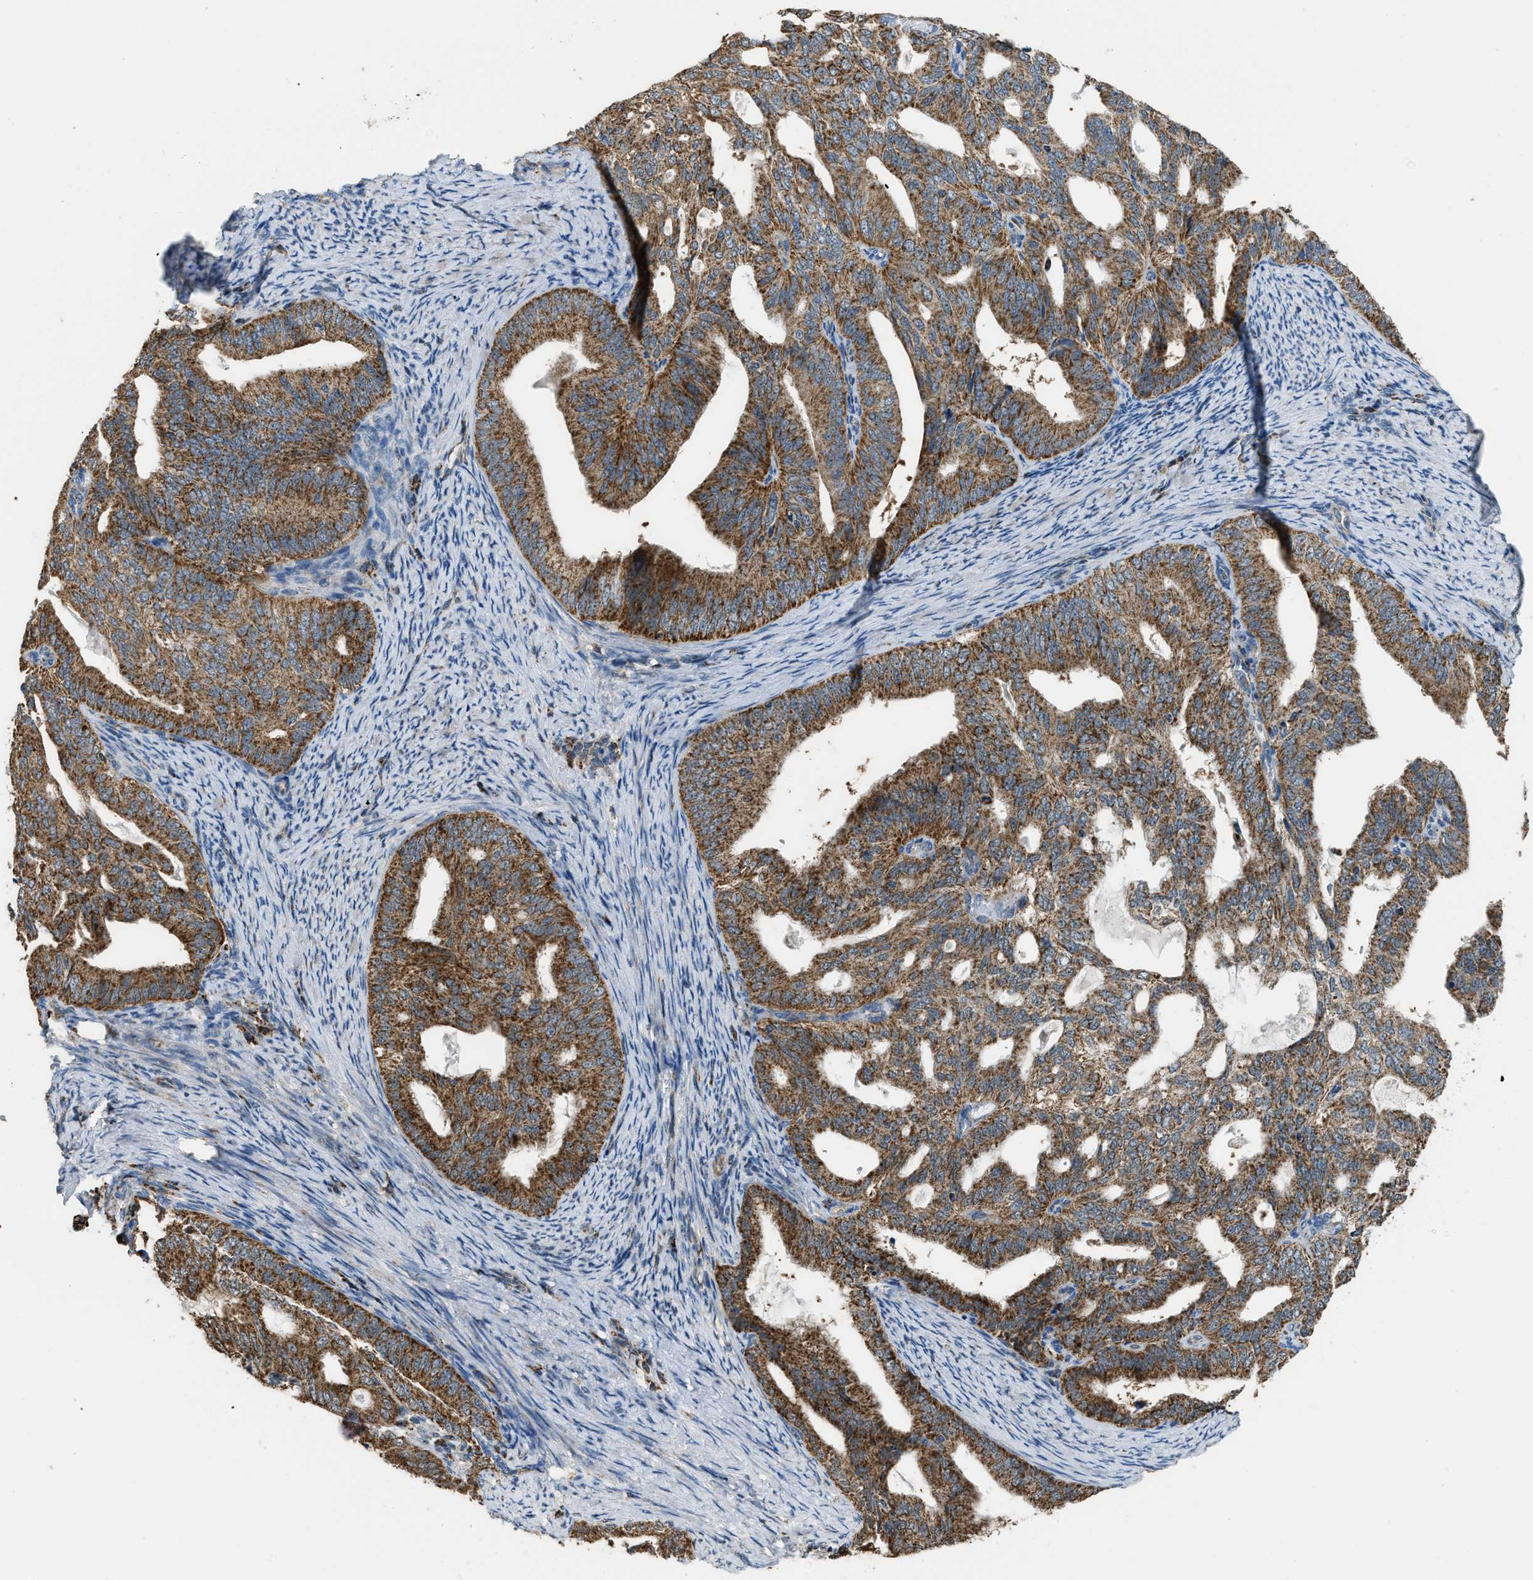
{"staining": {"intensity": "moderate", "quantity": ">75%", "location": "cytoplasmic/membranous"}, "tissue": "endometrial cancer", "cell_type": "Tumor cells", "image_type": "cancer", "snomed": [{"axis": "morphology", "description": "Adenocarcinoma, NOS"}, {"axis": "topography", "description": "Endometrium"}], "caption": "Endometrial cancer tissue exhibits moderate cytoplasmic/membranous expression in approximately >75% of tumor cells", "gene": "ETFB", "patient": {"sex": "female", "age": 58}}